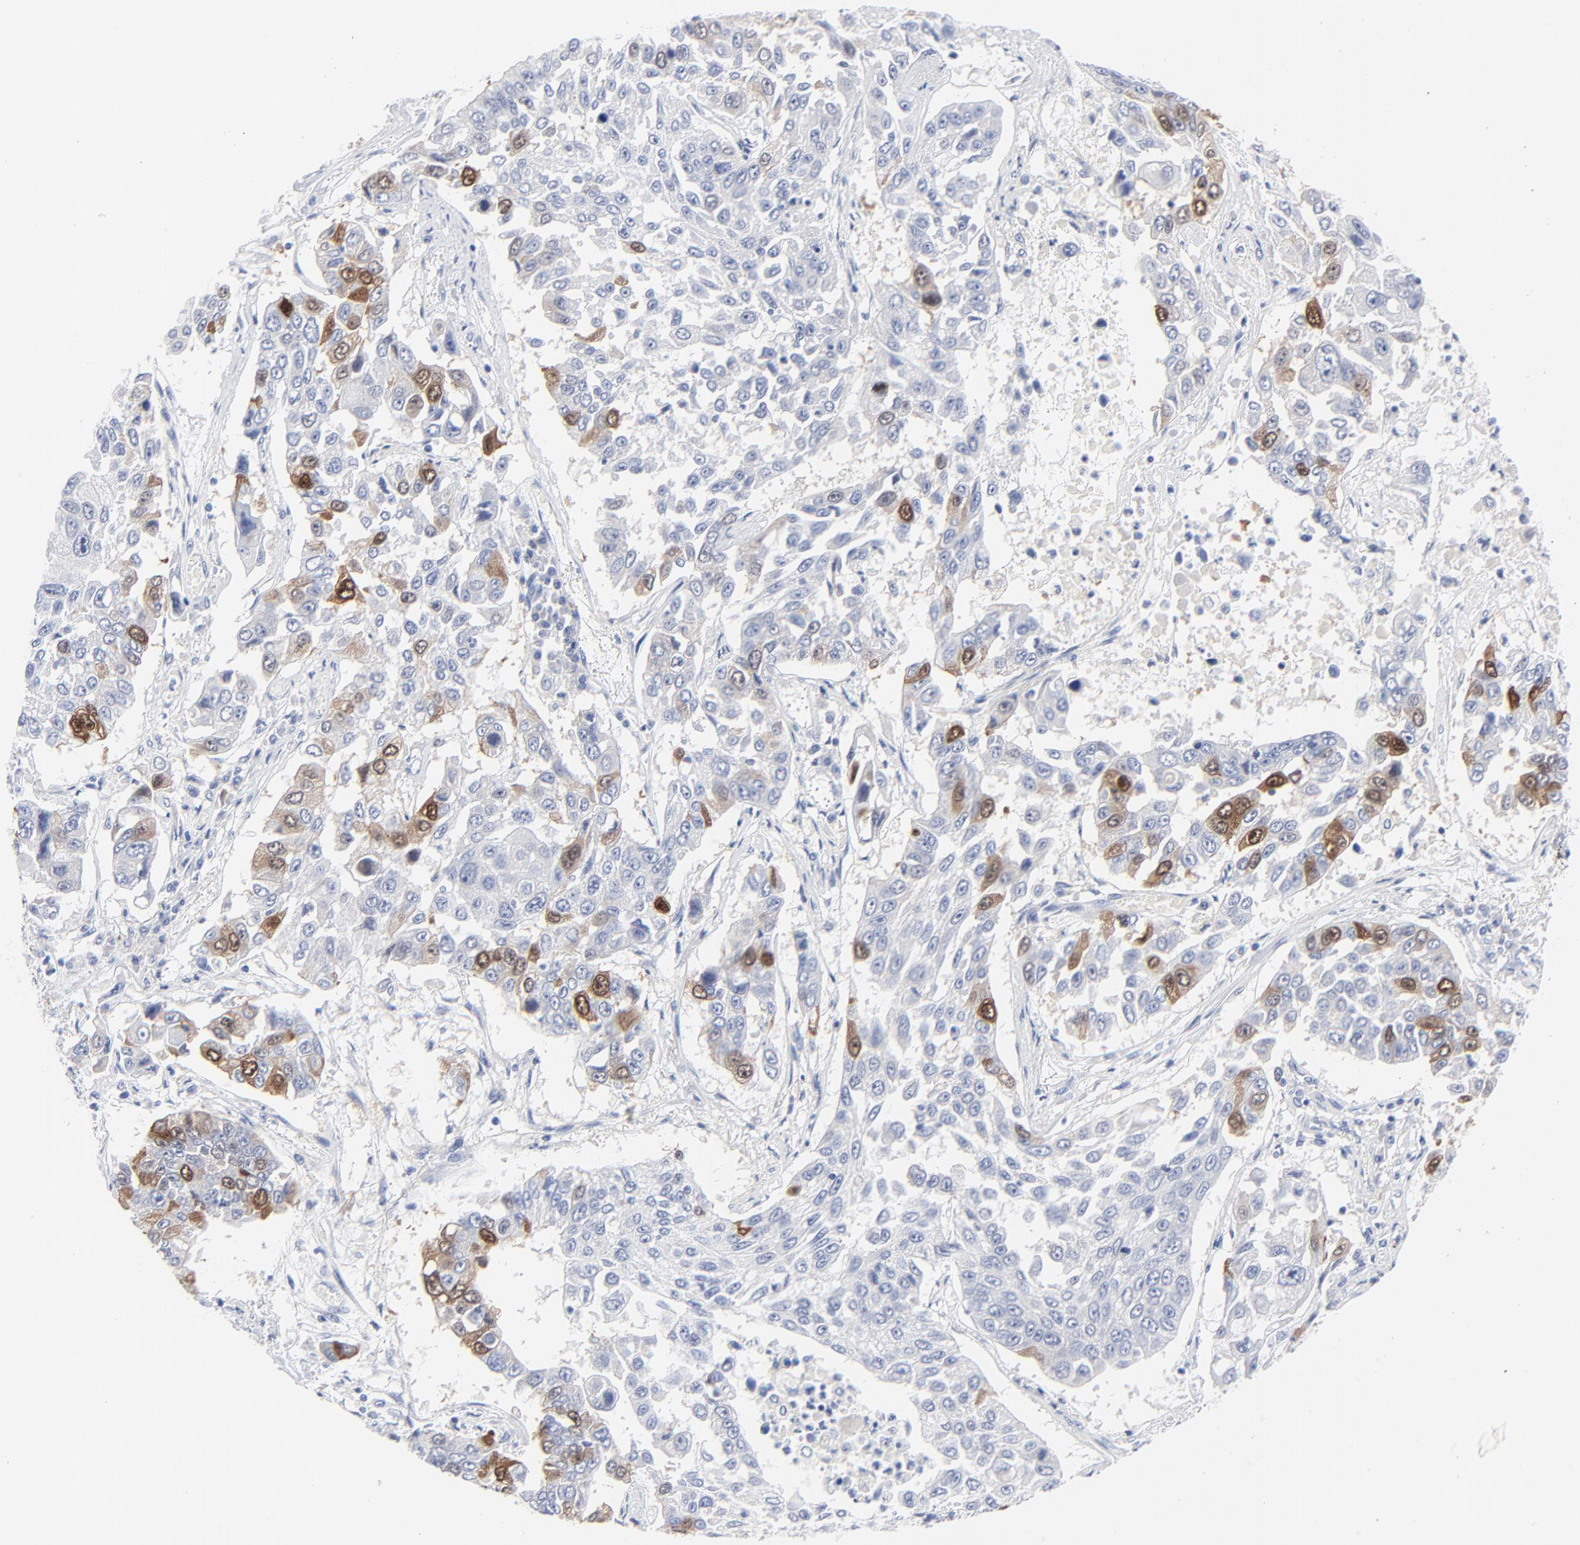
{"staining": {"intensity": "moderate", "quantity": "<25%", "location": "cytoplasmic/membranous,nuclear"}, "tissue": "lung cancer", "cell_type": "Tumor cells", "image_type": "cancer", "snomed": [{"axis": "morphology", "description": "Squamous cell carcinoma, NOS"}, {"axis": "topography", "description": "Lung"}], "caption": "DAB (3,3'-diaminobenzidine) immunohistochemical staining of human lung cancer (squamous cell carcinoma) shows moderate cytoplasmic/membranous and nuclear protein staining in approximately <25% of tumor cells.", "gene": "CDK1", "patient": {"sex": "male", "age": 71}}